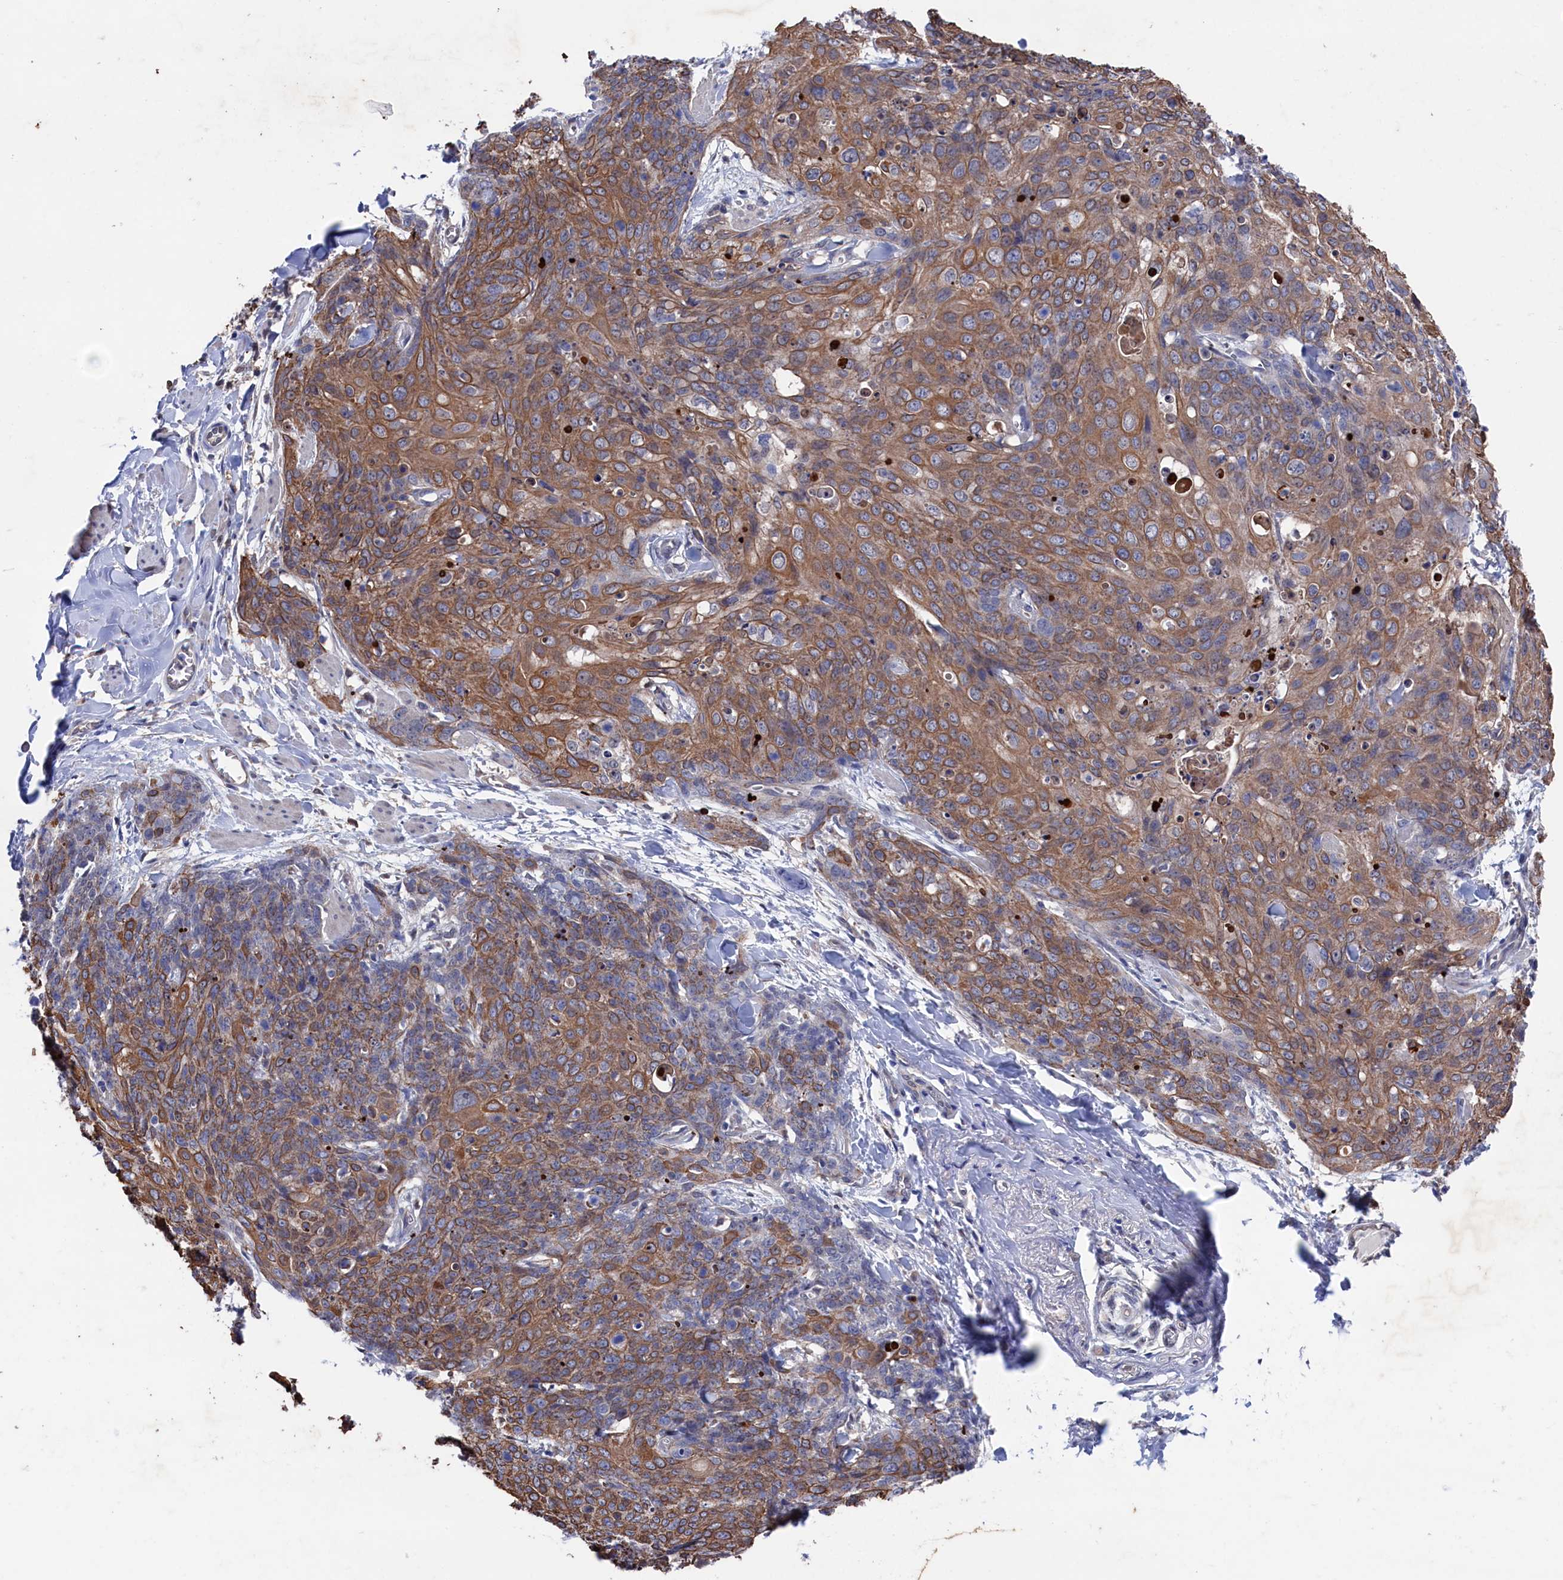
{"staining": {"intensity": "moderate", "quantity": ">75%", "location": "cytoplasmic/membranous"}, "tissue": "skin cancer", "cell_type": "Tumor cells", "image_type": "cancer", "snomed": [{"axis": "morphology", "description": "Squamous cell carcinoma, NOS"}, {"axis": "topography", "description": "Skin"}, {"axis": "topography", "description": "Vulva"}], "caption": "An image of skin cancer stained for a protein reveals moderate cytoplasmic/membranous brown staining in tumor cells.", "gene": "RNH1", "patient": {"sex": "female", "age": 85}}